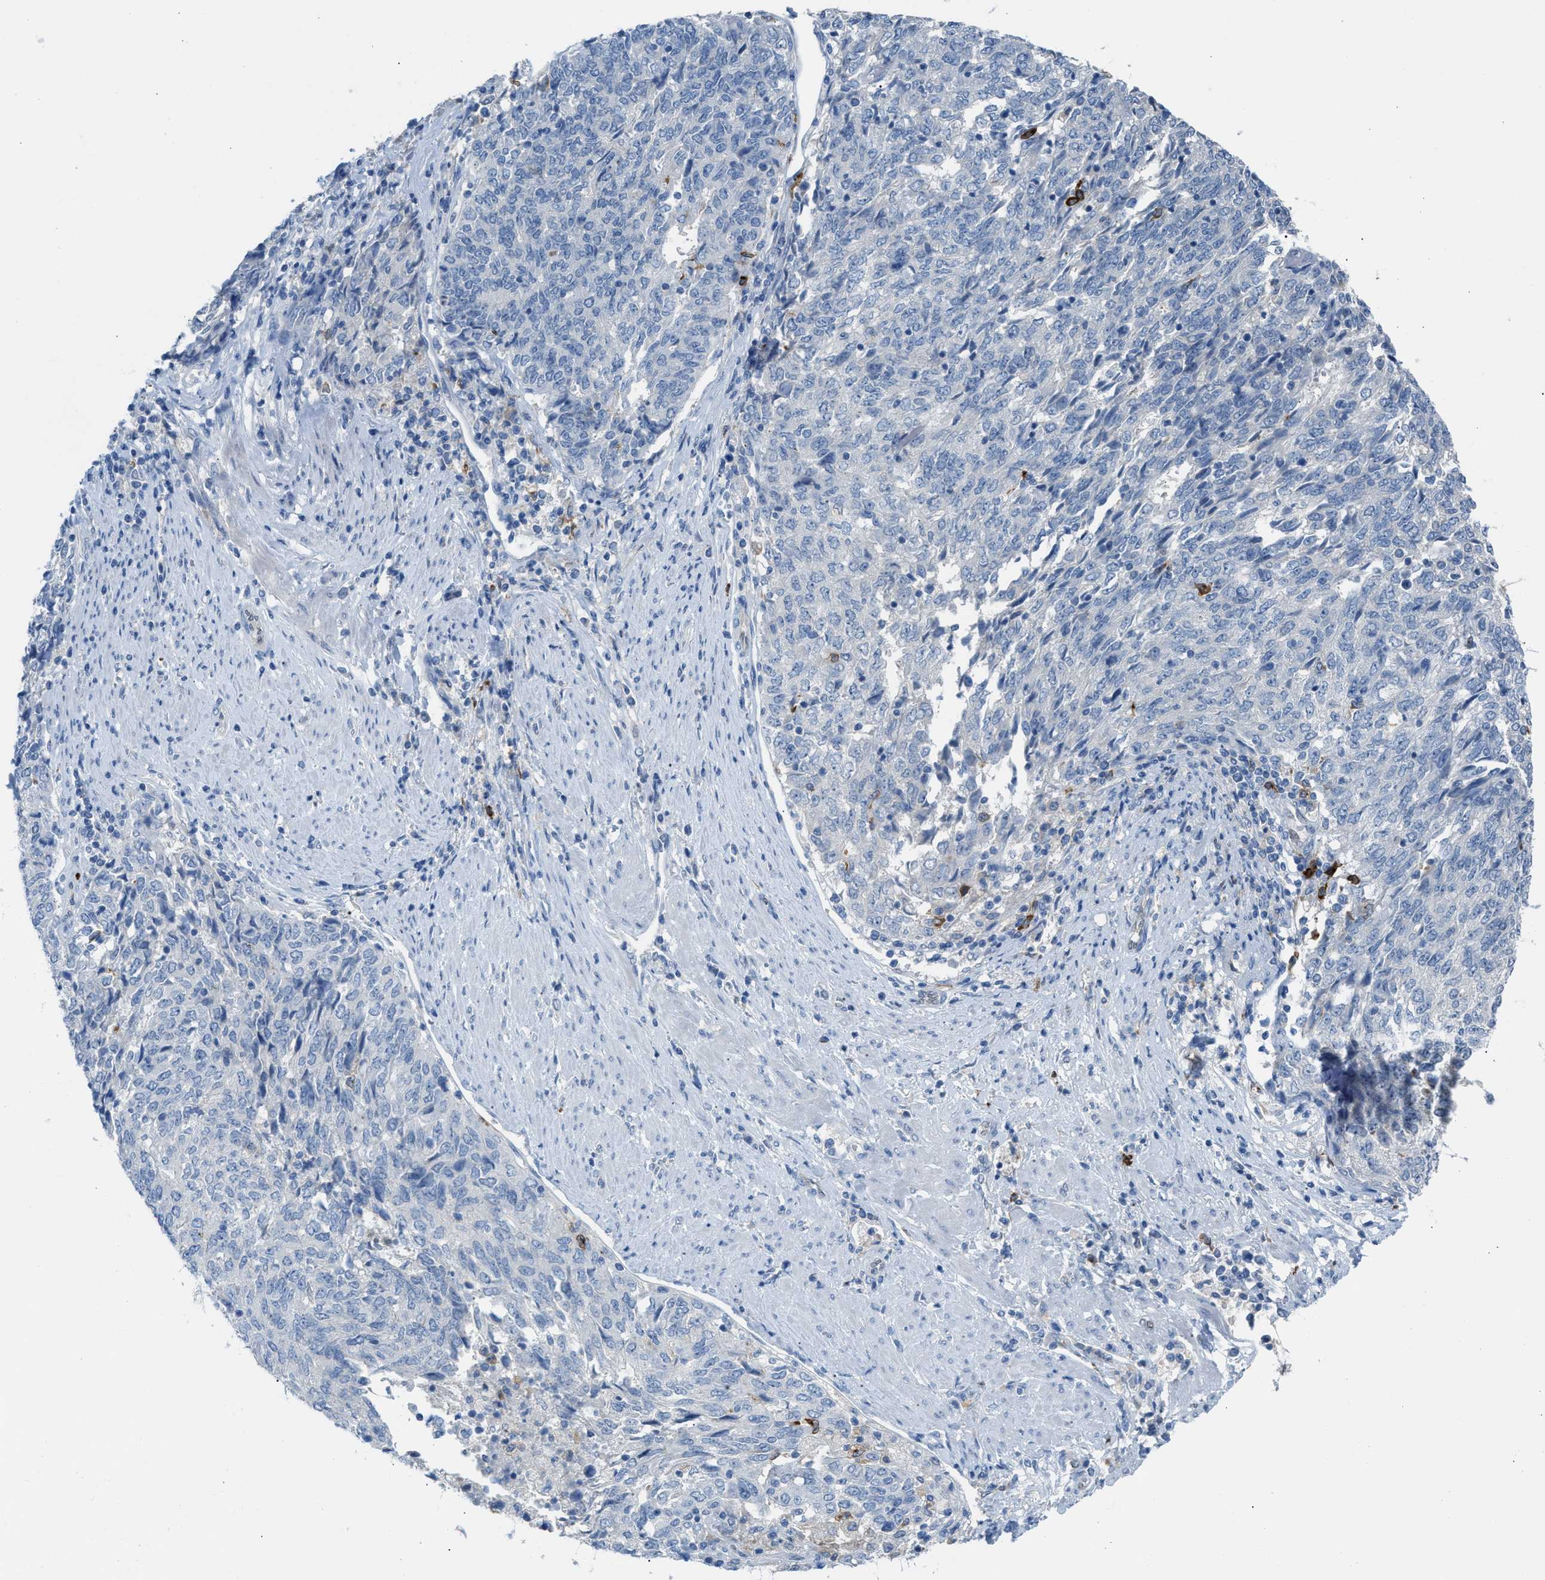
{"staining": {"intensity": "negative", "quantity": "none", "location": "none"}, "tissue": "endometrial cancer", "cell_type": "Tumor cells", "image_type": "cancer", "snomed": [{"axis": "morphology", "description": "Adenocarcinoma, NOS"}, {"axis": "topography", "description": "Endometrium"}], "caption": "High magnification brightfield microscopy of adenocarcinoma (endometrial) stained with DAB (brown) and counterstained with hematoxylin (blue): tumor cells show no significant expression.", "gene": "CLEC10A", "patient": {"sex": "female", "age": 80}}